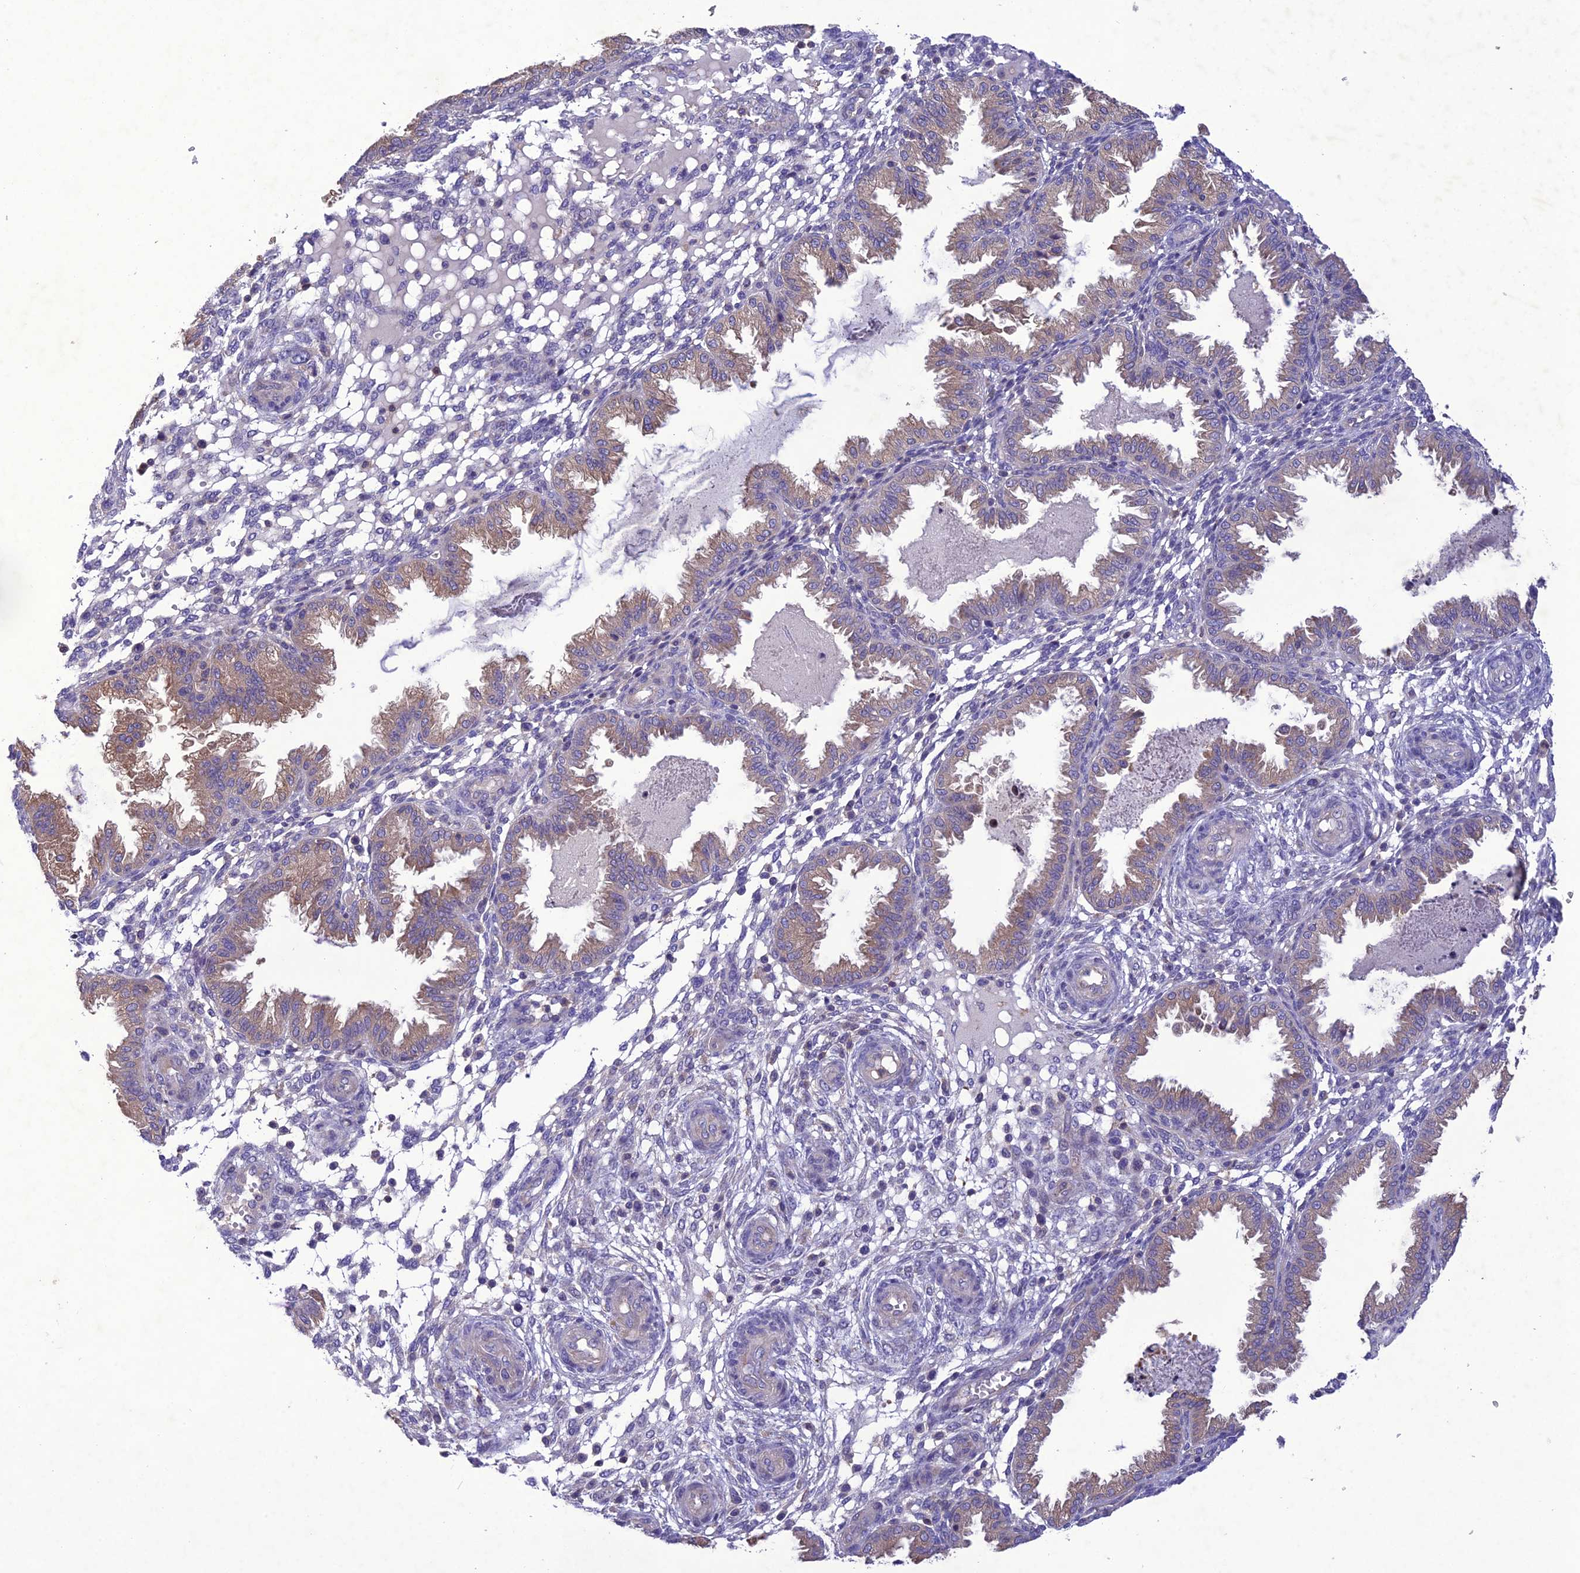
{"staining": {"intensity": "negative", "quantity": "none", "location": "none"}, "tissue": "endometrium", "cell_type": "Cells in endometrial stroma", "image_type": "normal", "snomed": [{"axis": "morphology", "description": "Normal tissue, NOS"}, {"axis": "topography", "description": "Endometrium"}], "caption": "An image of endometrium stained for a protein exhibits no brown staining in cells in endometrial stroma. (Immunohistochemistry (ihc), brightfield microscopy, high magnification).", "gene": "SNX24", "patient": {"sex": "female", "age": 33}}